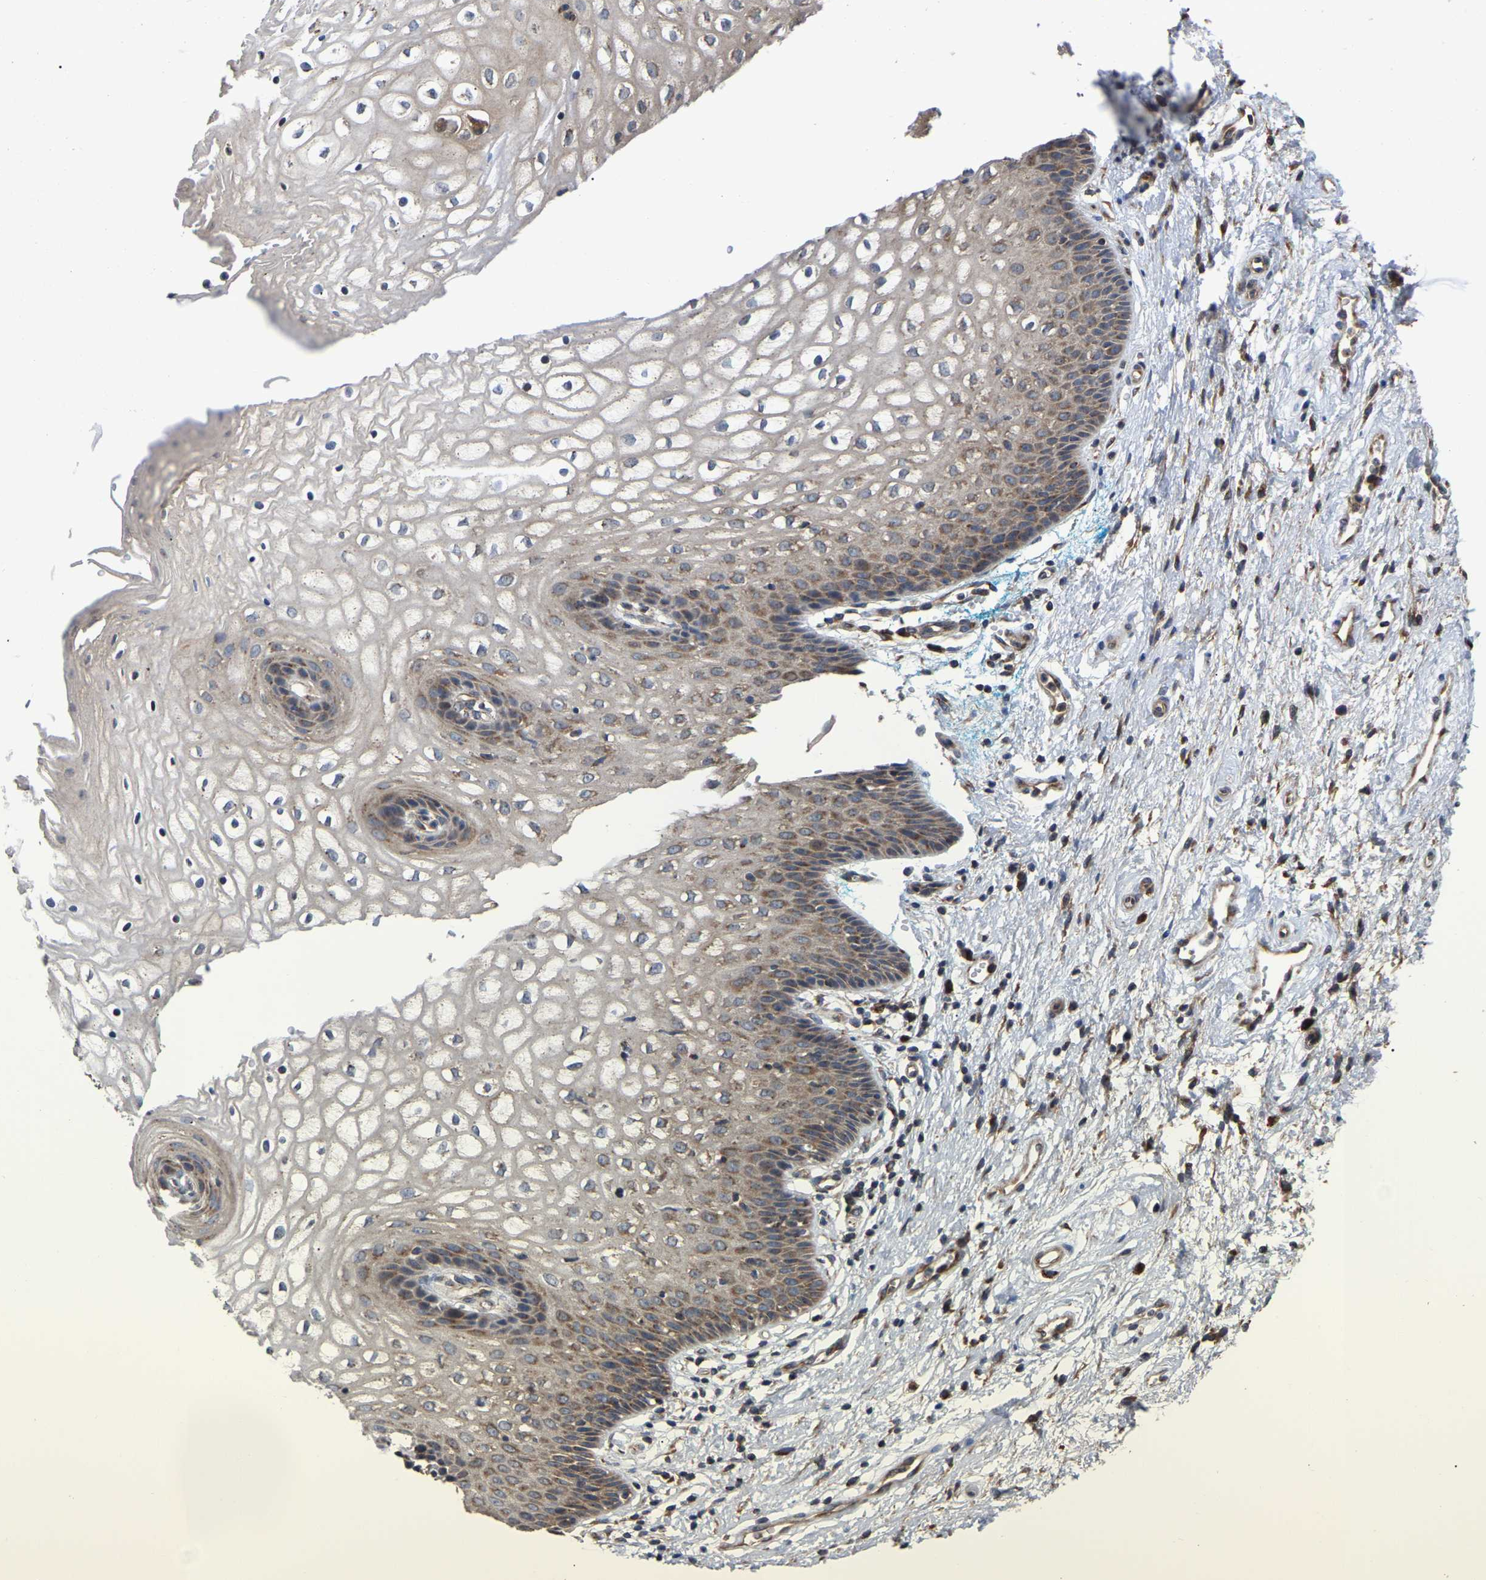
{"staining": {"intensity": "moderate", "quantity": "<25%", "location": "cytoplasmic/membranous"}, "tissue": "vagina", "cell_type": "Squamous epithelial cells", "image_type": "normal", "snomed": [{"axis": "morphology", "description": "Normal tissue, NOS"}, {"axis": "topography", "description": "Vagina"}], "caption": "A high-resolution image shows immunohistochemistry (IHC) staining of normal vagina, which shows moderate cytoplasmic/membranous expression in approximately <25% of squamous epithelial cells.", "gene": "GCC1", "patient": {"sex": "female", "age": 34}}